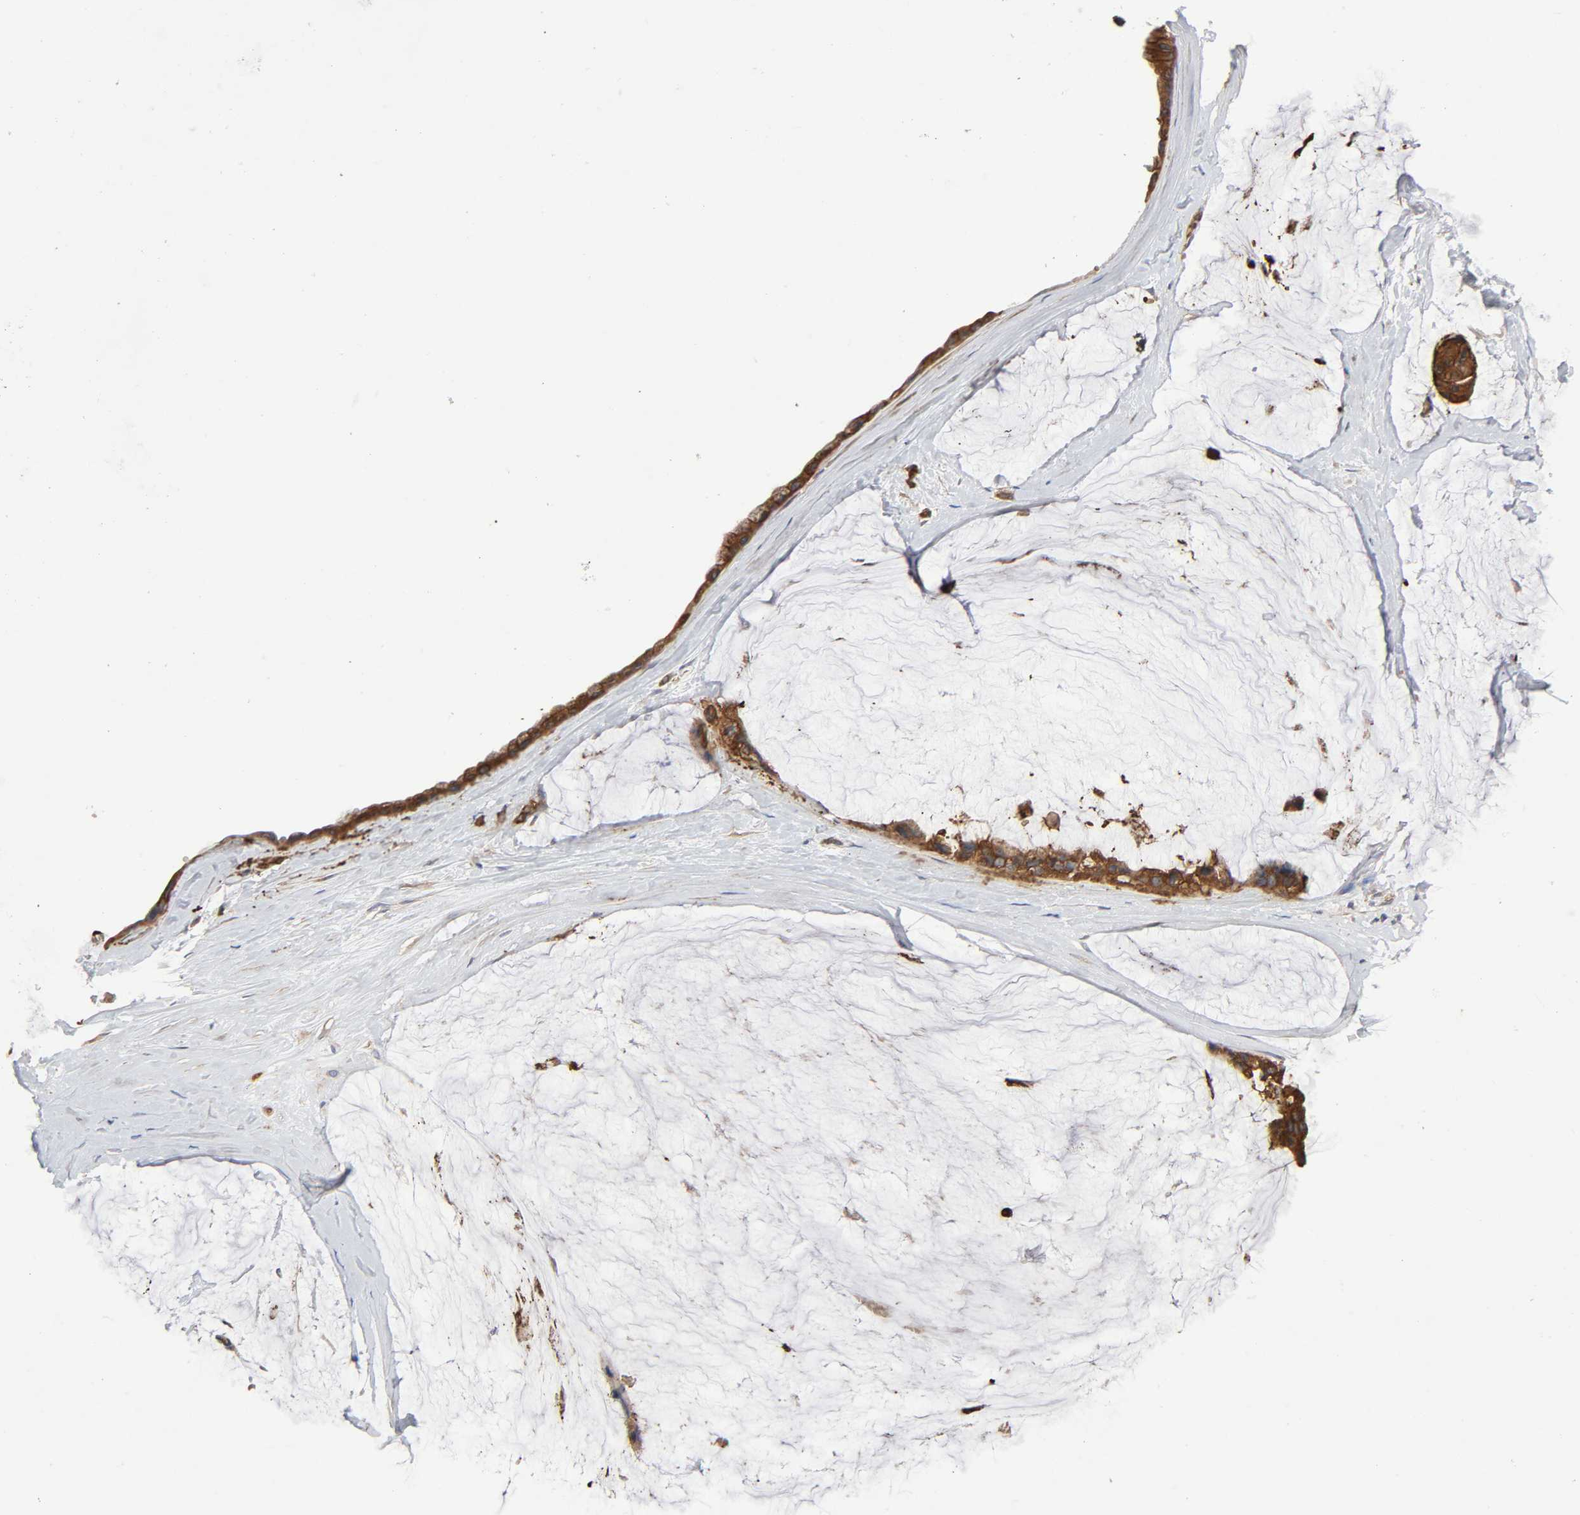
{"staining": {"intensity": "strong", "quantity": ">75%", "location": "cytoplasmic/membranous"}, "tissue": "ovarian cancer", "cell_type": "Tumor cells", "image_type": "cancer", "snomed": [{"axis": "morphology", "description": "Cystadenocarcinoma, mucinous, NOS"}, {"axis": "topography", "description": "Ovary"}], "caption": "Tumor cells demonstrate strong cytoplasmic/membranous expression in approximately >75% of cells in ovarian cancer.", "gene": "LAMTOR2", "patient": {"sex": "female", "age": 39}}